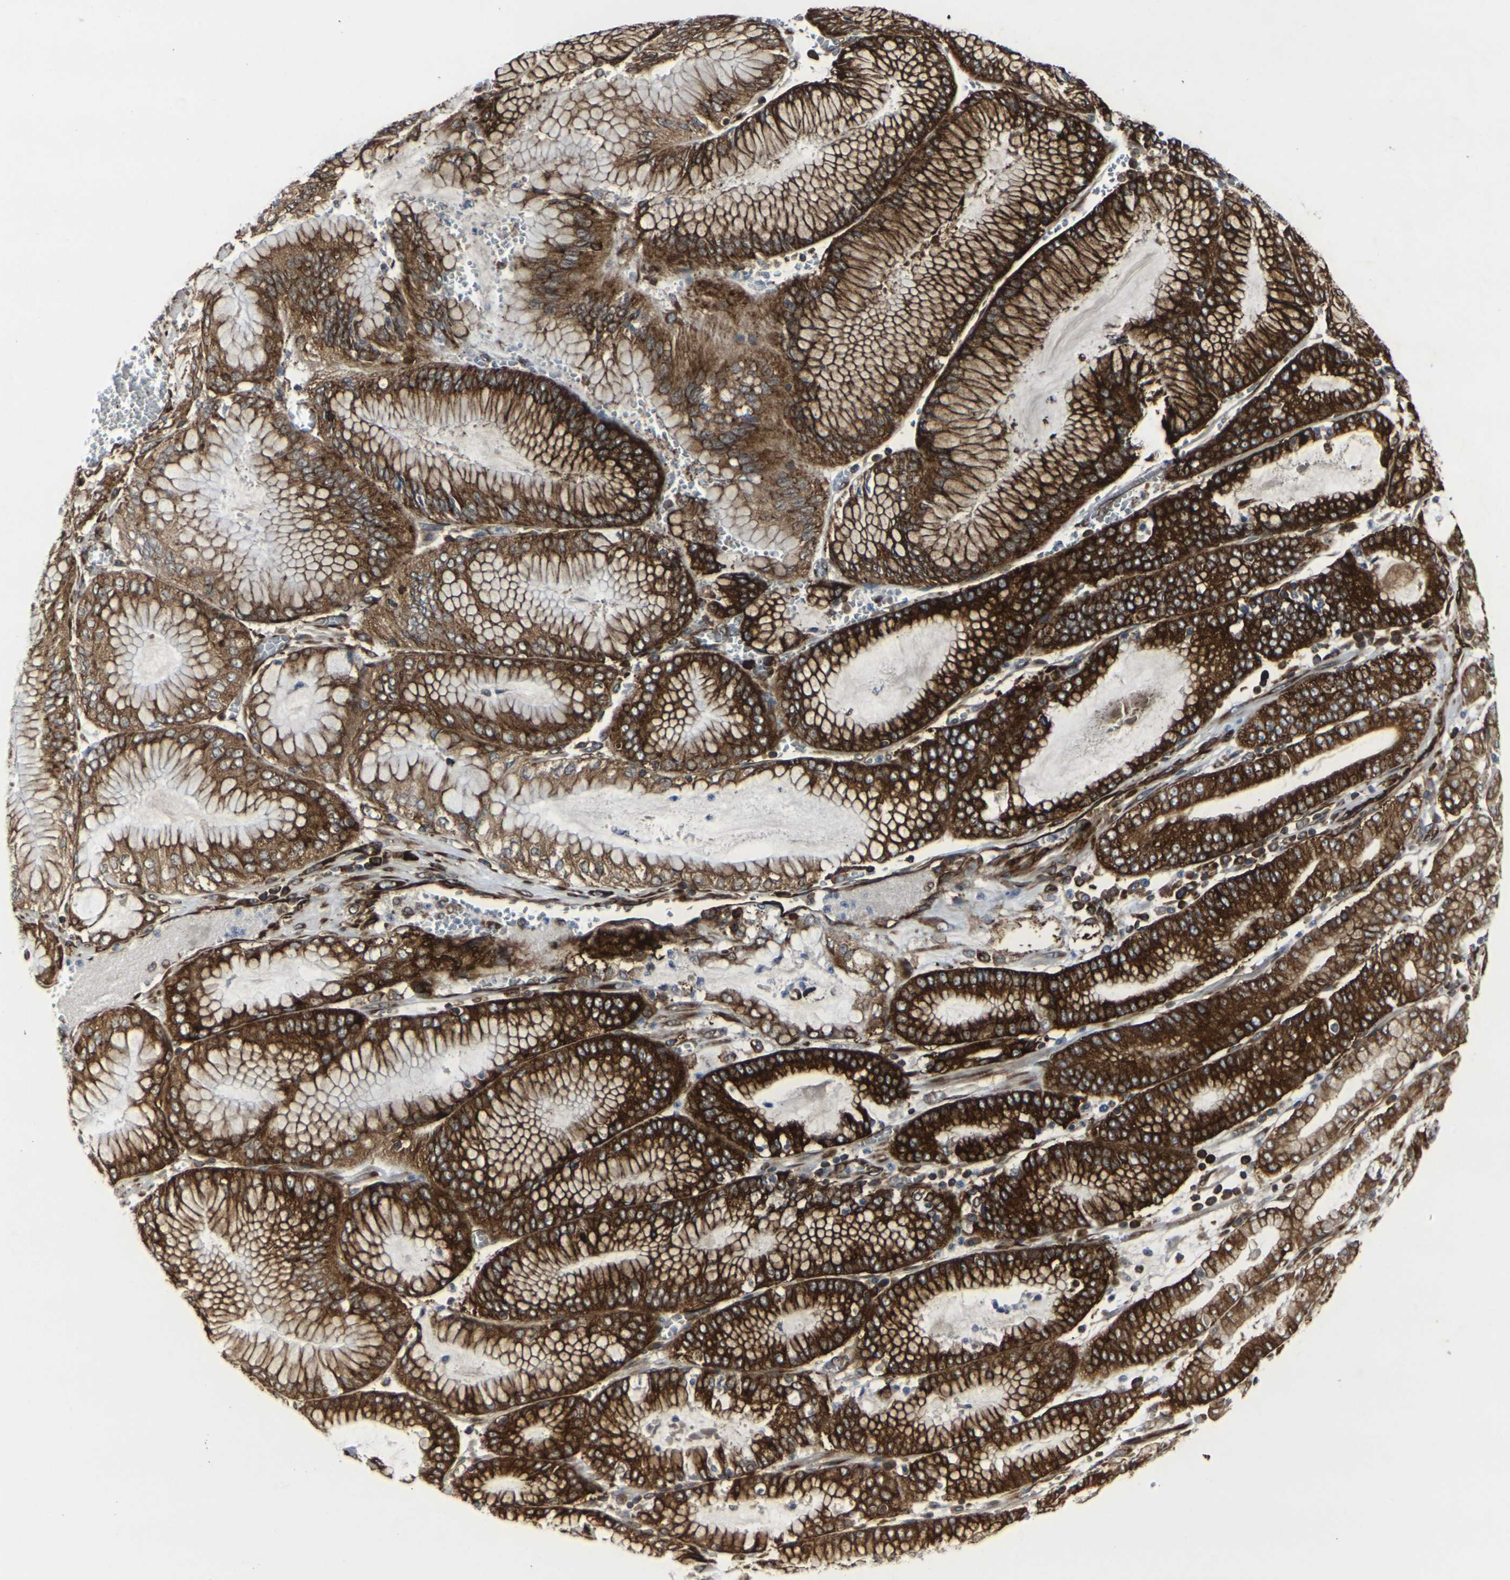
{"staining": {"intensity": "strong", "quantity": ">75%", "location": "cytoplasmic/membranous"}, "tissue": "stomach cancer", "cell_type": "Tumor cells", "image_type": "cancer", "snomed": [{"axis": "morphology", "description": "Normal tissue, NOS"}, {"axis": "morphology", "description": "Adenocarcinoma, NOS"}, {"axis": "topography", "description": "Stomach, upper"}, {"axis": "topography", "description": "Stomach"}], "caption": "Protein staining exhibits strong cytoplasmic/membranous positivity in about >75% of tumor cells in stomach cancer.", "gene": "MARCHF2", "patient": {"sex": "male", "age": 76}}